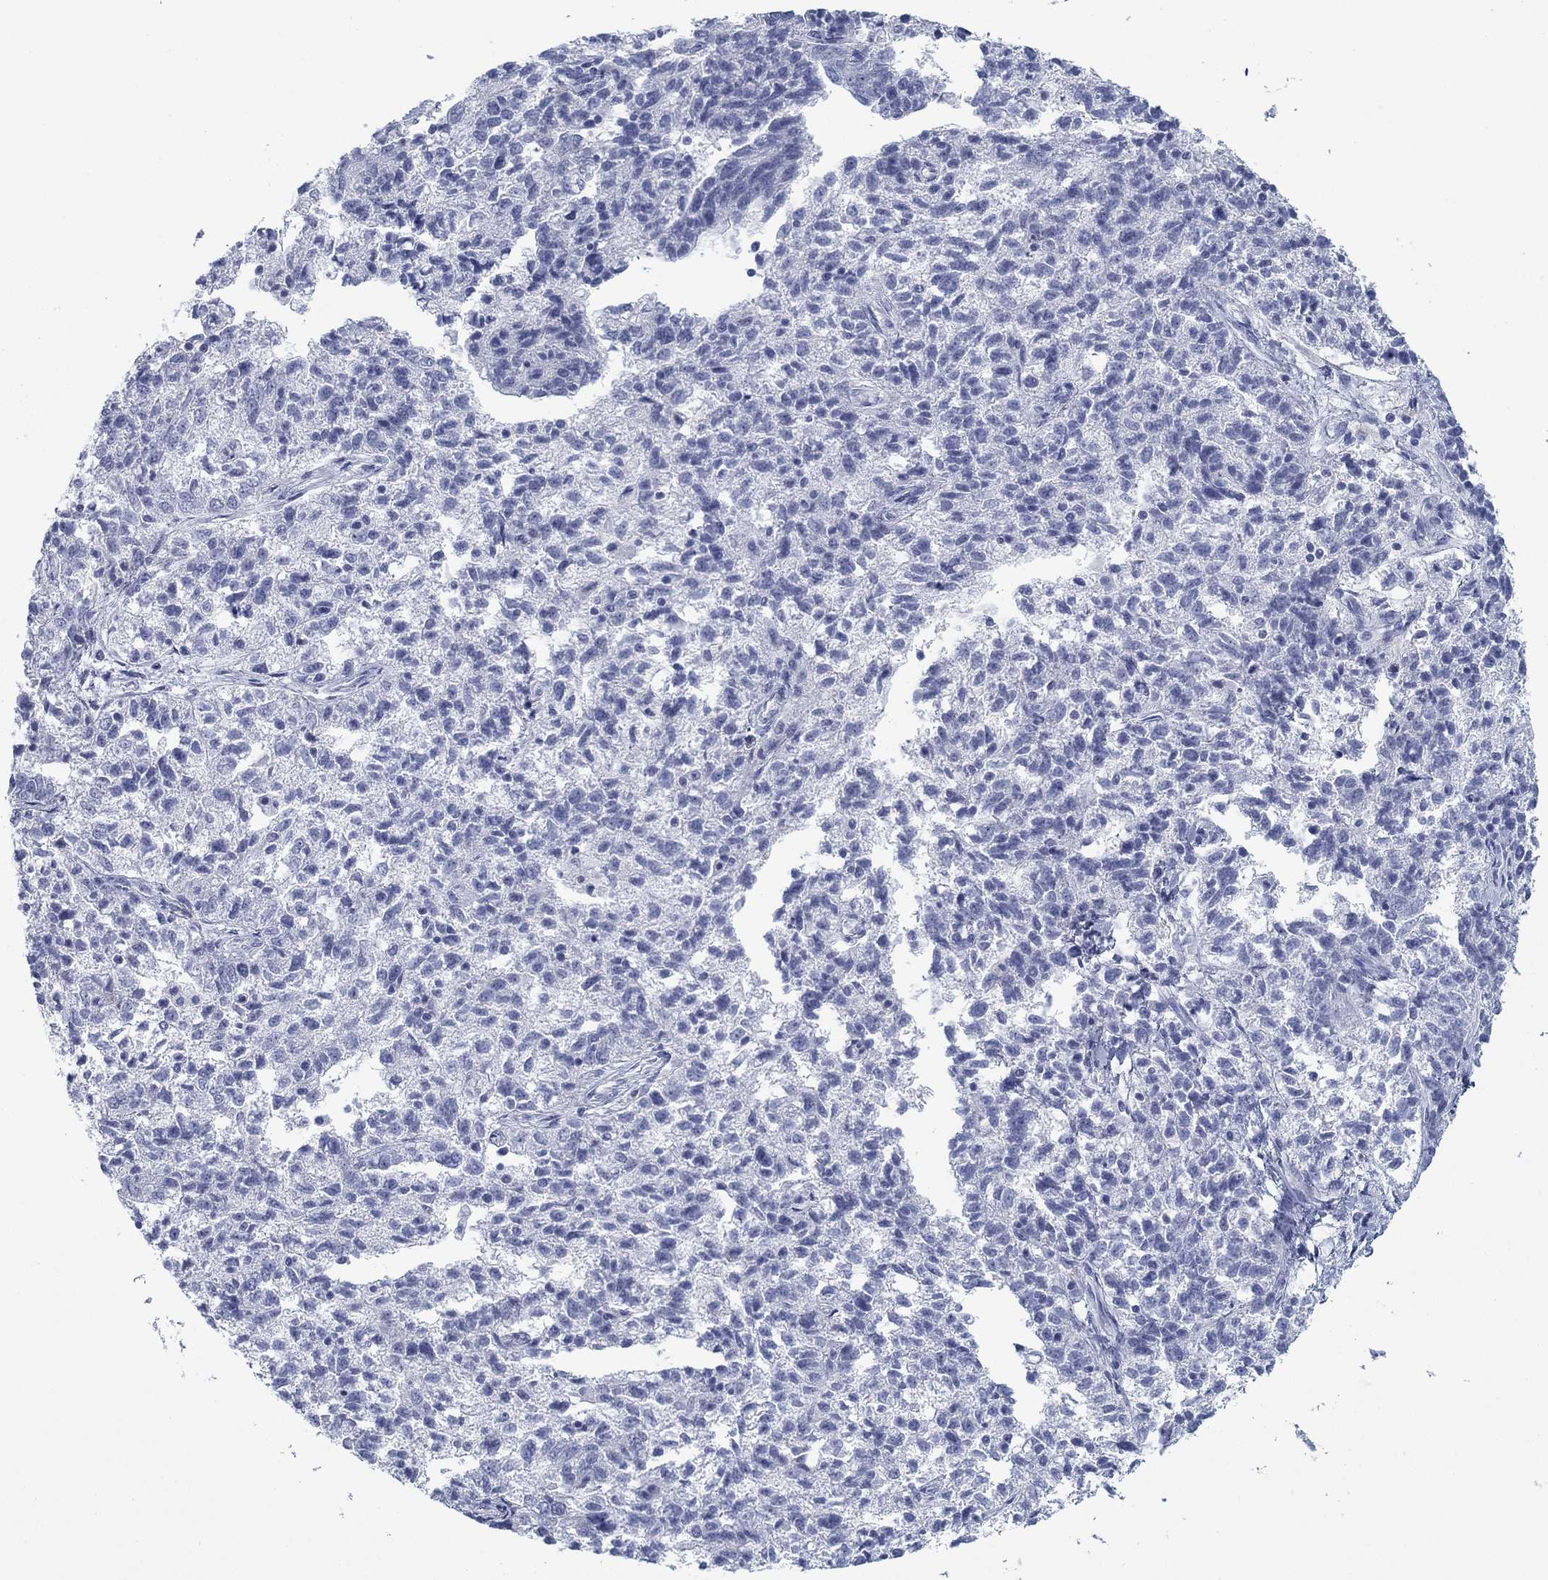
{"staining": {"intensity": "negative", "quantity": "none", "location": "none"}, "tissue": "ovarian cancer", "cell_type": "Tumor cells", "image_type": "cancer", "snomed": [{"axis": "morphology", "description": "Cystadenocarcinoma, serous, NOS"}, {"axis": "topography", "description": "Ovary"}], "caption": "IHC micrograph of neoplastic tissue: ovarian cancer (serous cystadenocarcinoma) stained with DAB exhibits no significant protein expression in tumor cells.", "gene": "DNAL1", "patient": {"sex": "female", "age": 71}}